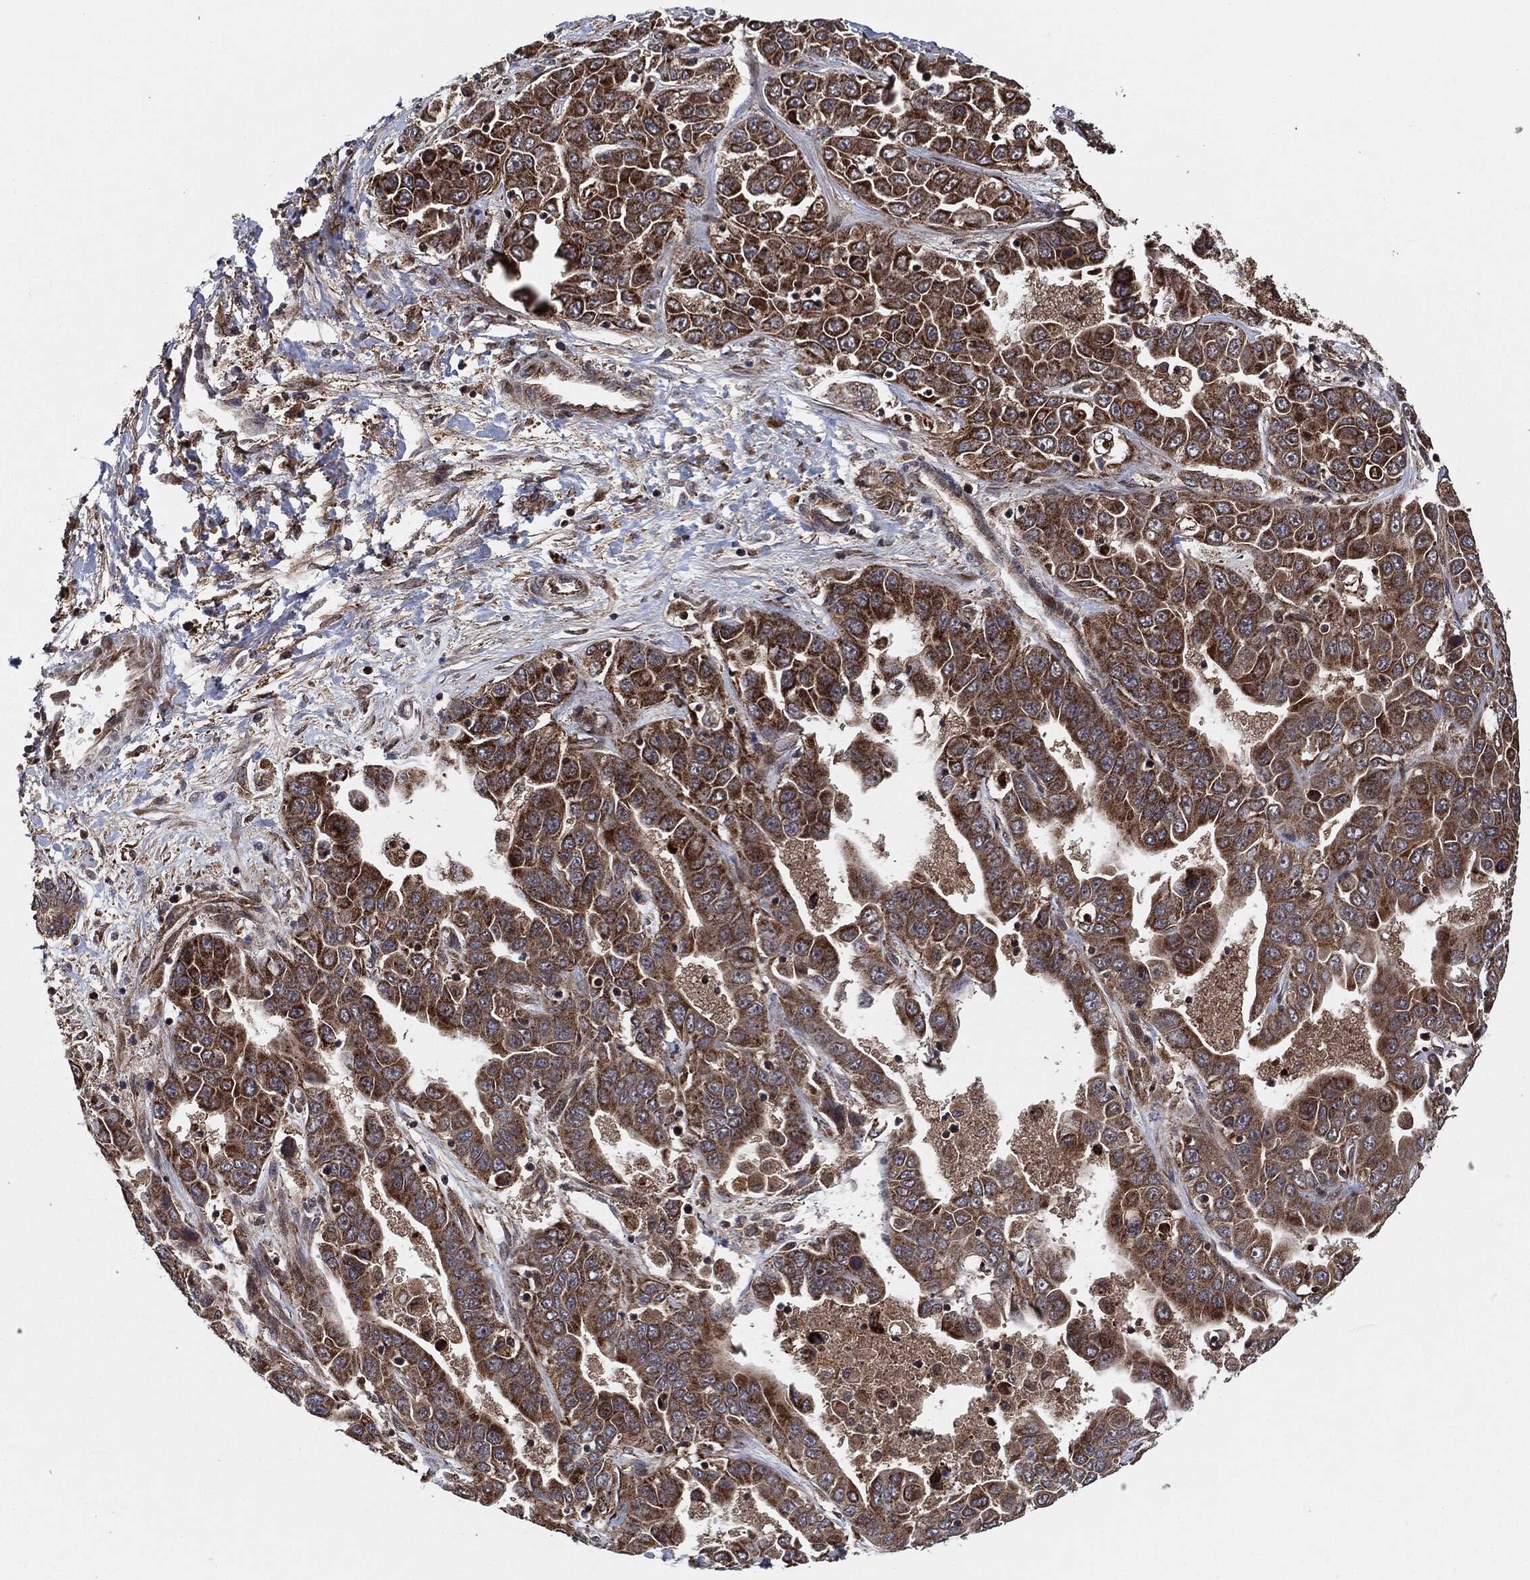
{"staining": {"intensity": "strong", "quantity": ">75%", "location": "cytoplasmic/membranous"}, "tissue": "liver cancer", "cell_type": "Tumor cells", "image_type": "cancer", "snomed": [{"axis": "morphology", "description": "Cholangiocarcinoma"}, {"axis": "topography", "description": "Liver"}], "caption": "Human liver cancer stained for a protein (brown) shows strong cytoplasmic/membranous positive expression in about >75% of tumor cells.", "gene": "BCAR1", "patient": {"sex": "female", "age": 52}}